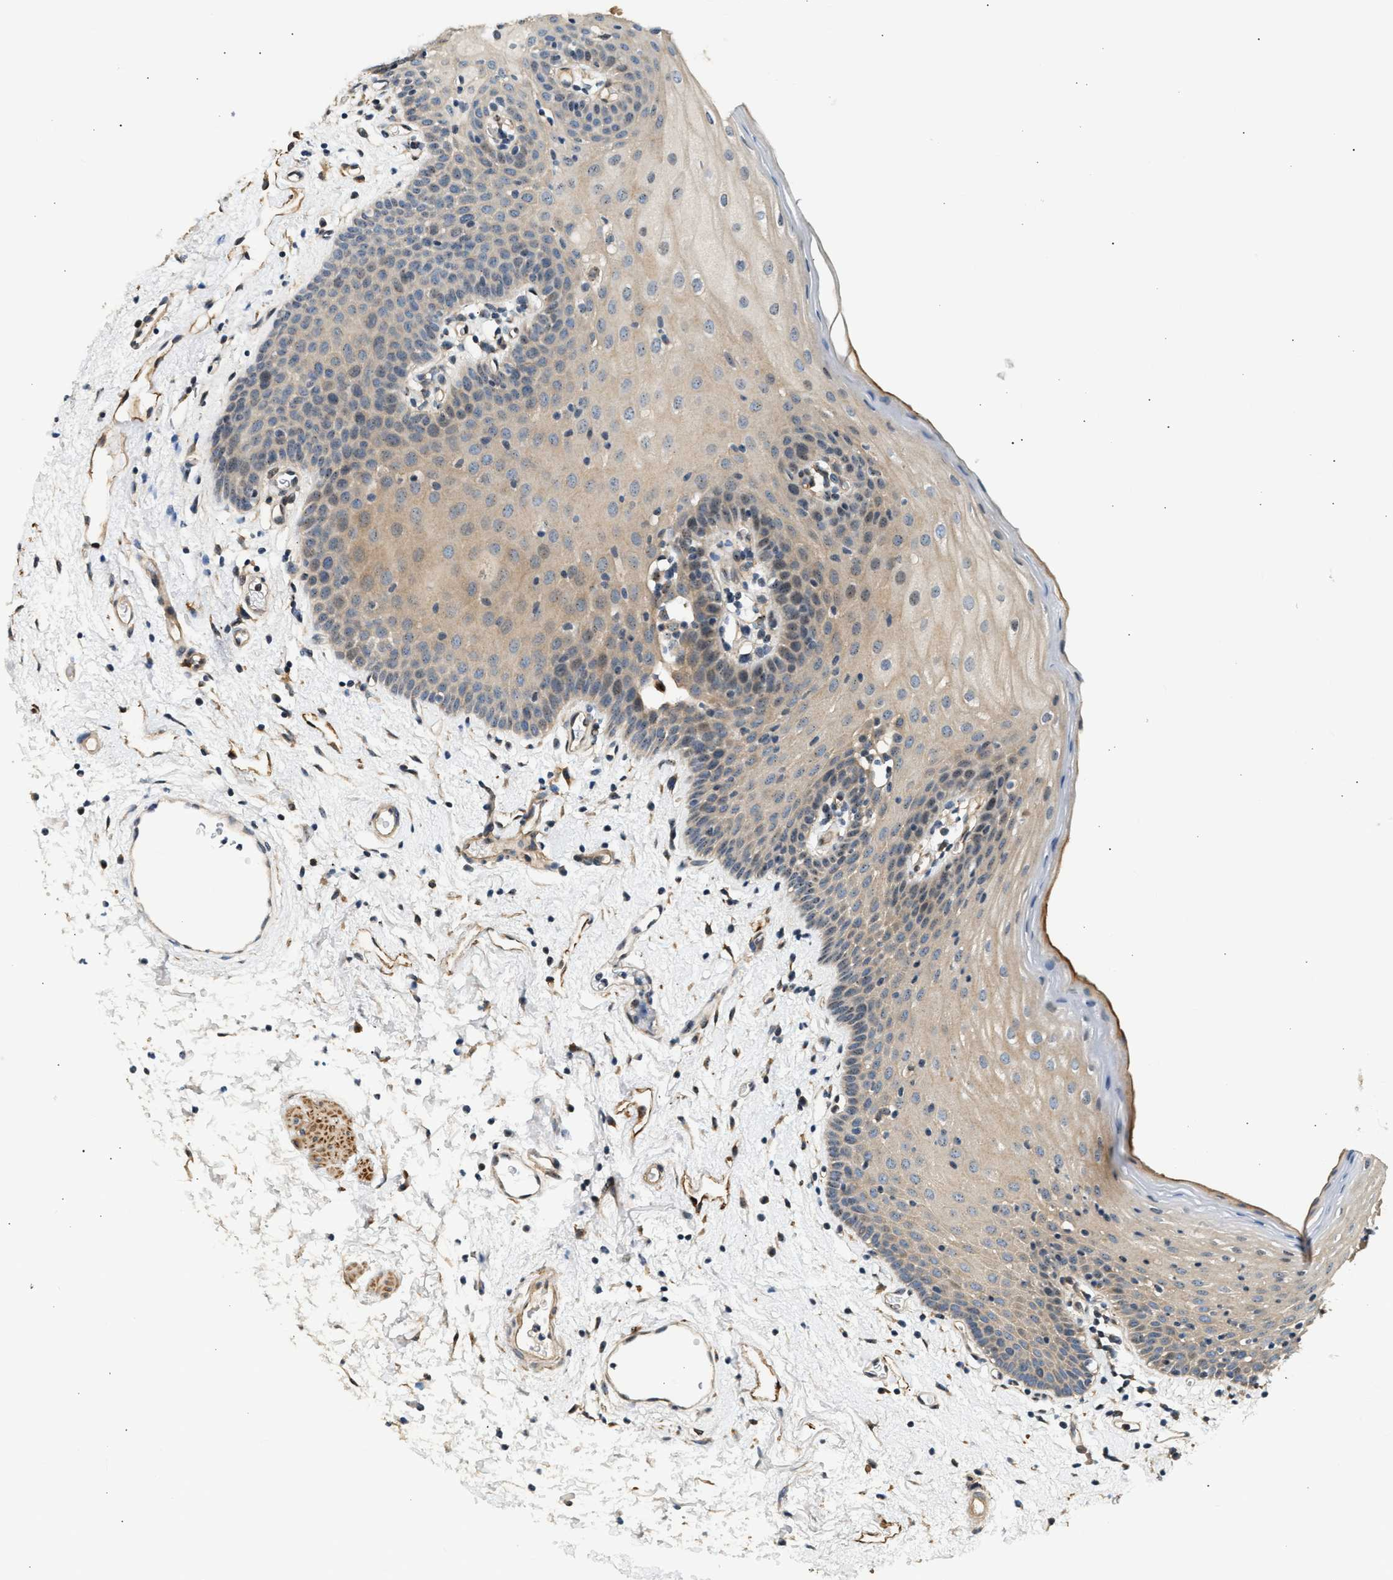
{"staining": {"intensity": "weak", "quantity": ">75%", "location": "cytoplasmic/membranous"}, "tissue": "oral mucosa", "cell_type": "Squamous epithelial cells", "image_type": "normal", "snomed": [{"axis": "morphology", "description": "Normal tissue, NOS"}, {"axis": "topography", "description": "Oral tissue"}], "caption": "The histopathology image shows a brown stain indicating the presence of a protein in the cytoplasmic/membranous of squamous epithelial cells in oral mucosa.", "gene": "WDR31", "patient": {"sex": "male", "age": 66}}